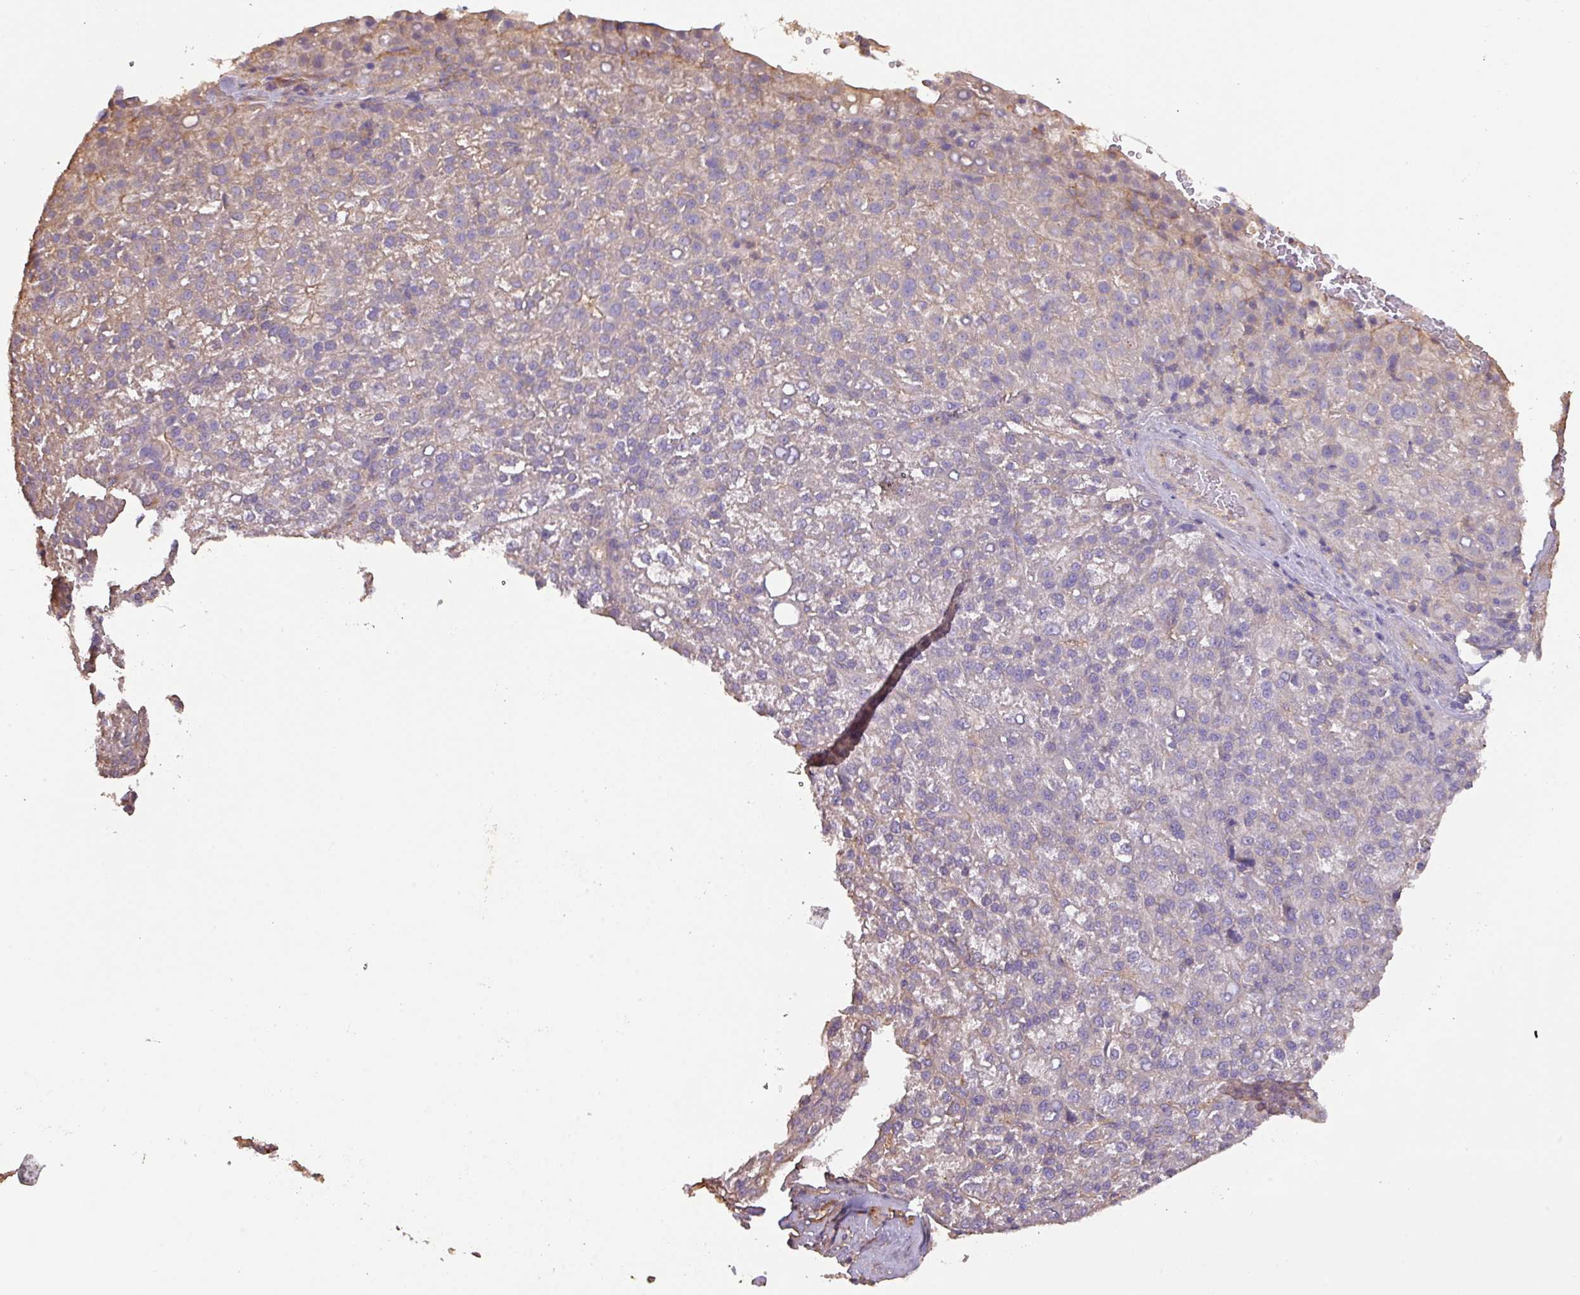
{"staining": {"intensity": "negative", "quantity": "none", "location": "none"}, "tissue": "liver cancer", "cell_type": "Tumor cells", "image_type": "cancer", "snomed": [{"axis": "morphology", "description": "Carcinoma, Hepatocellular, NOS"}, {"axis": "topography", "description": "Liver"}], "caption": "Histopathology image shows no protein staining in tumor cells of liver hepatocellular carcinoma tissue. (DAB immunohistochemistry (IHC) visualized using brightfield microscopy, high magnification).", "gene": "CALML4", "patient": {"sex": "female", "age": 58}}